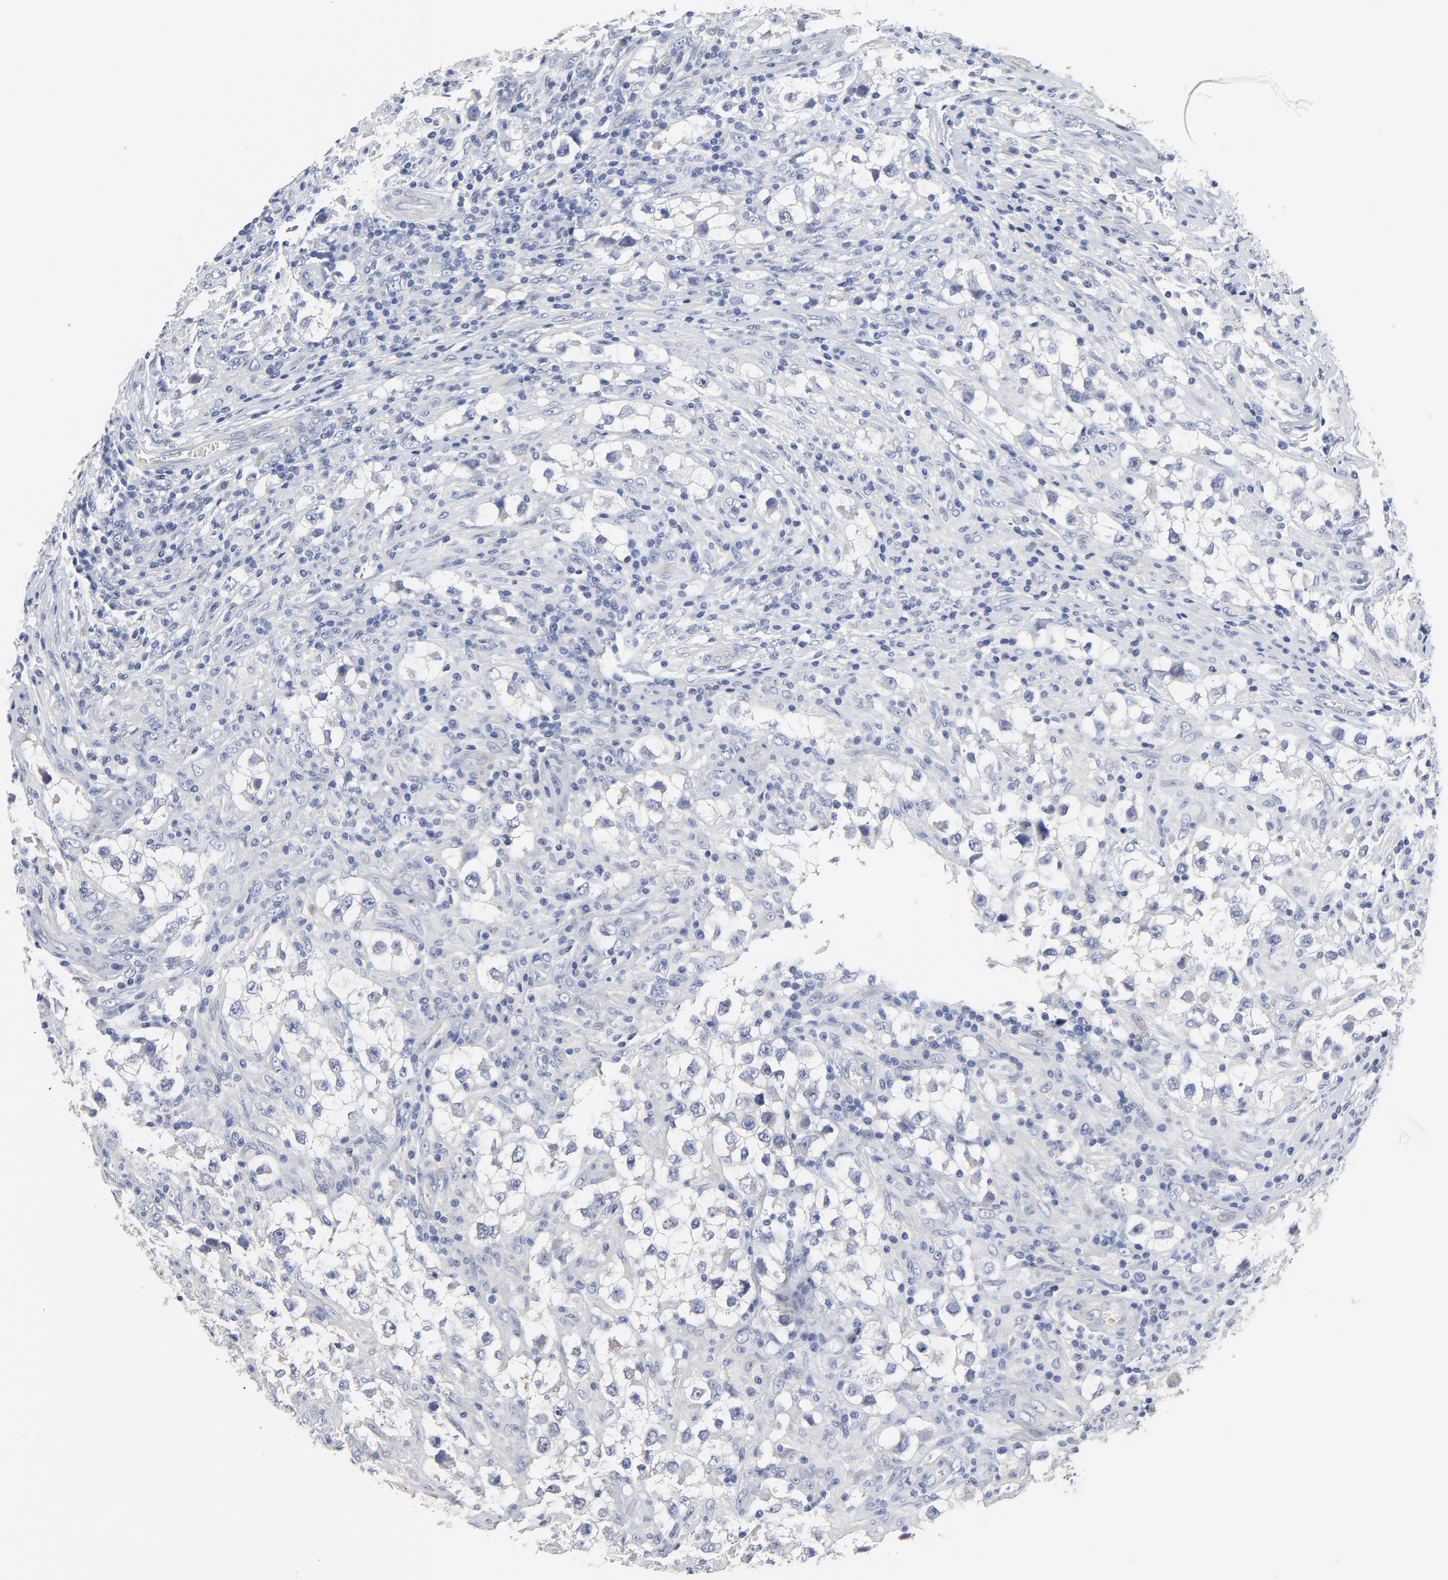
{"staining": {"intensity": "negative", "quantity": "none", "location": "none"}, "tissue": "testis cancer", "cell_type": "Tumor cells", "image_type": "cancer", "snomed": [{"axis": "morphology", "description": "Seminoma, NOS"}, {"axis": "topography", "description": "Testis"}], "caption": "This is an immunohistochemistry photomicrograph of human testis cancer. There is no positivity in tumor cells.", "gene": "DHRSX", "patient": {"sex": "male", "age": 32}}